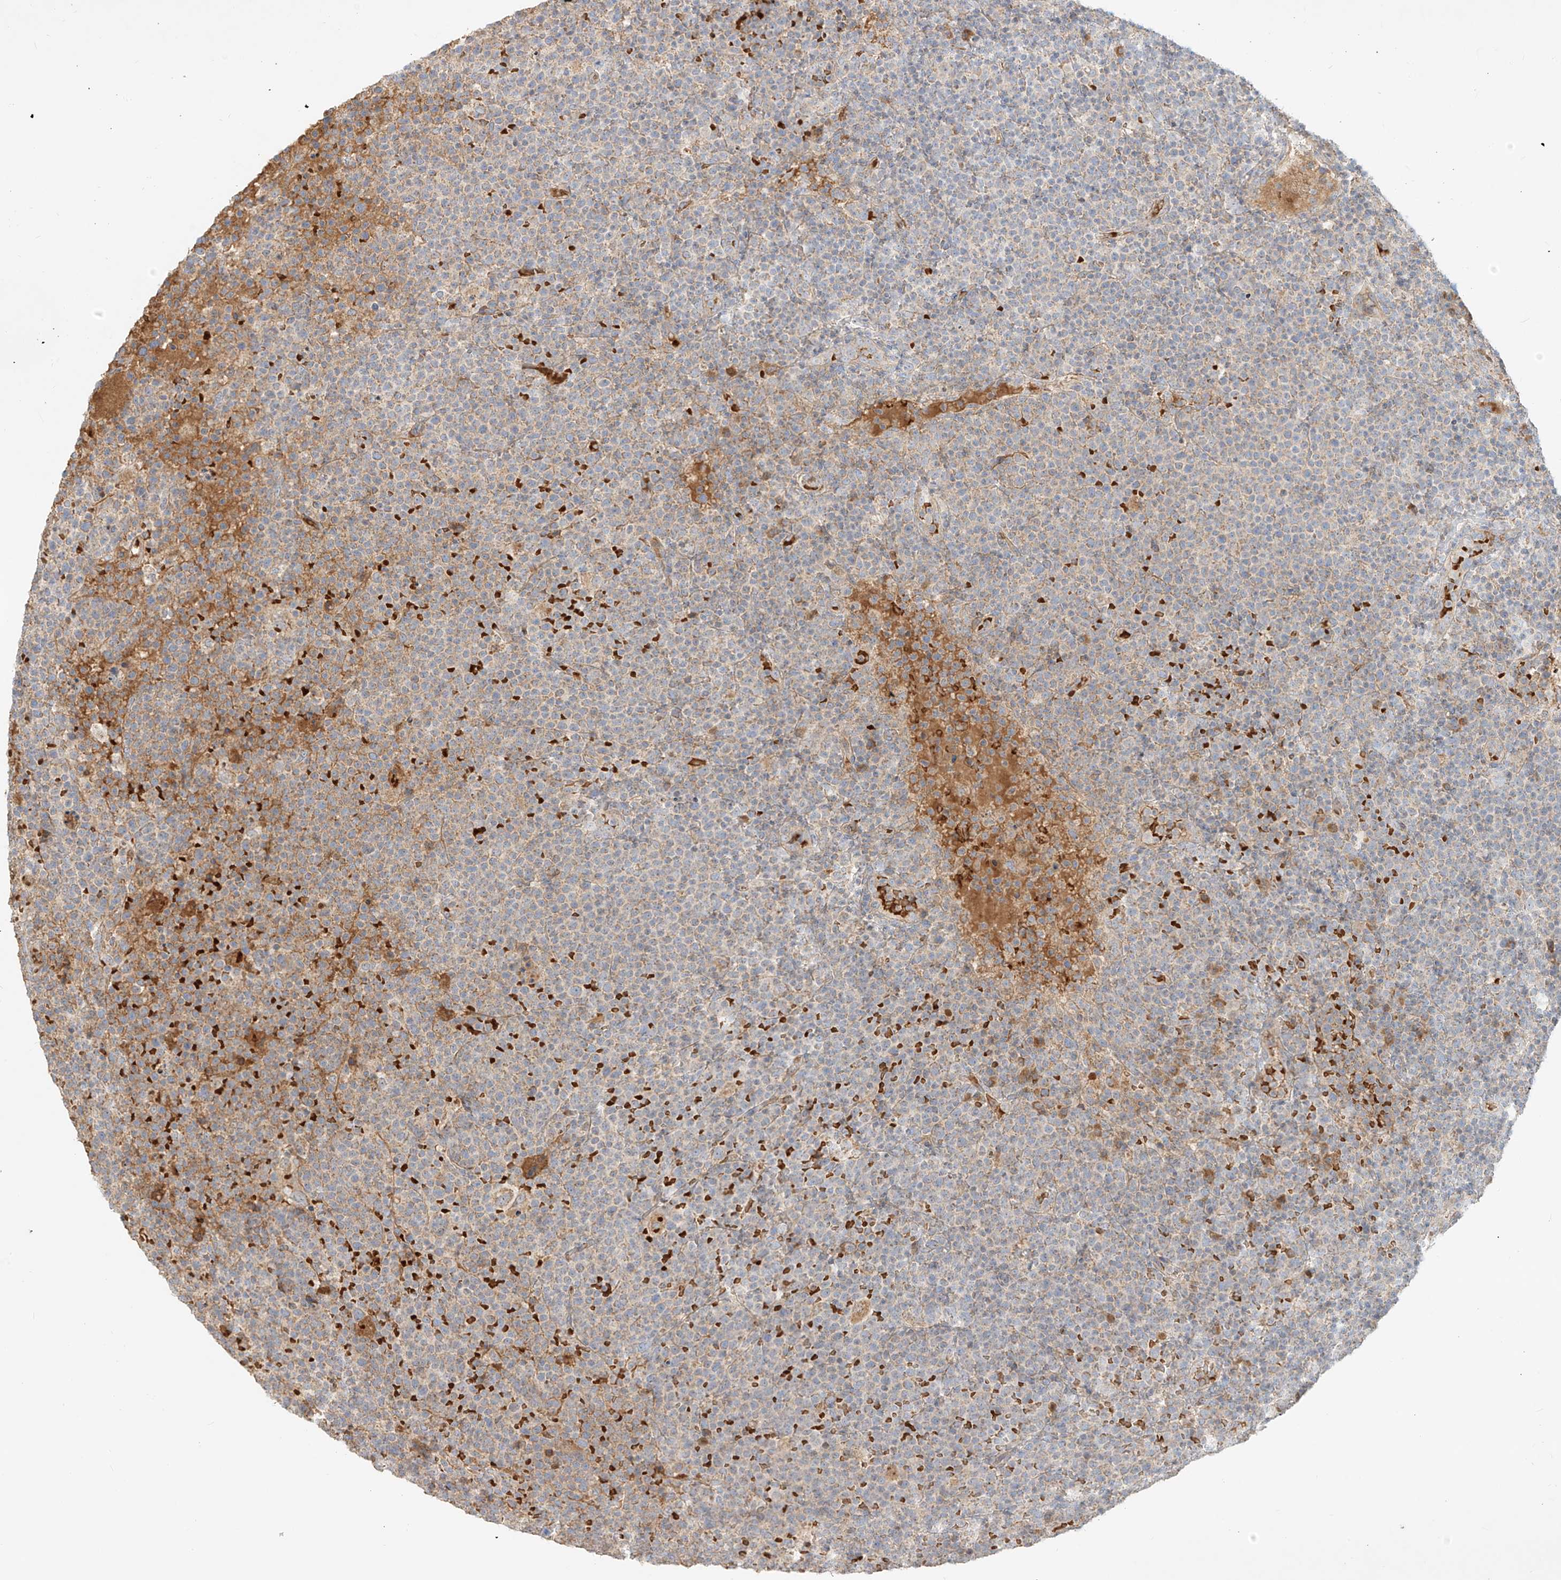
{"staining": {"intensity": "negative", "quantity": "none", "location": "none"}, "tissue": "lymphoma", "cell_type": "Tumor cells", "image_type": "cancer", "snomed": [{"axis": "morphology", "description": "Malignant lymphoma, non-Hodgkin's type, High grade"}, {"axis": "topography", "description": "Lymph node"}], "caption": "There is no significant staining in tumor cells of lymphoma.", "gene": "KPNA7", "patient": {"sex": "male", "age": 61}}